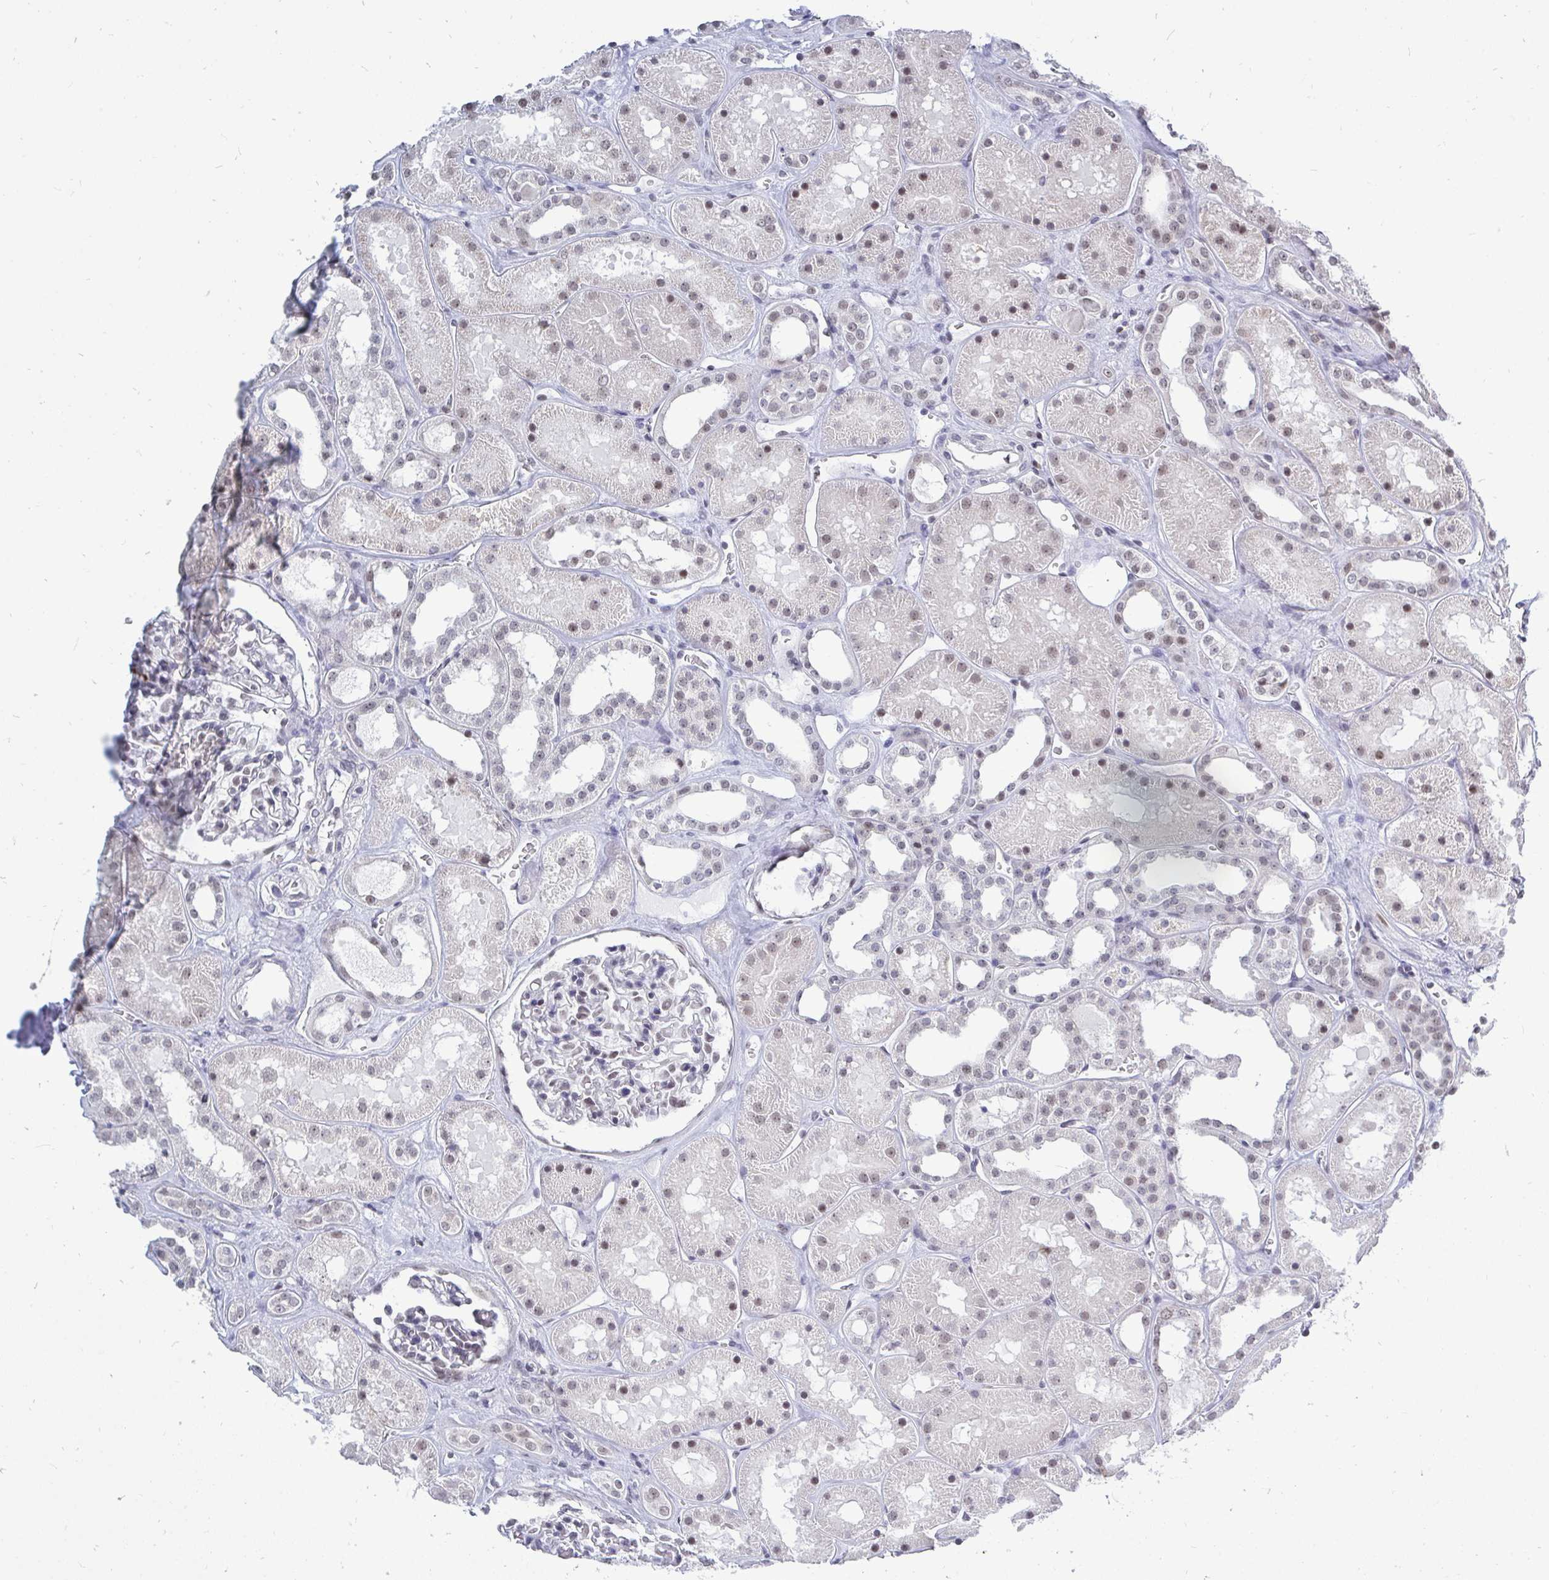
{"staining": {"intensity": "weak", "quantity": "25%-75%", "location": "nuclear"}, "tissue": "kidney", "cell_type": "Cells in glomeruli", "image_type": "normal", "snomed": [{"axis": "morphology", "description": "Normal tissue, NOS"}, {"axis": "topography", "description": "Kidney"}], "caption": "Immunohistochemistry (IHC) staining of normal kidney, which demonstrates low levels of weak nuclear expression in about 25%-75% of cells in glomeruli indicating weak nuclear protein positivity. The staining was performed using DAB (brown) for protein detection and nuclei were counterstained in hematoxylin (blue).", "gene": "TRIP12", "patient": {"sex": "female", "age": 41}}